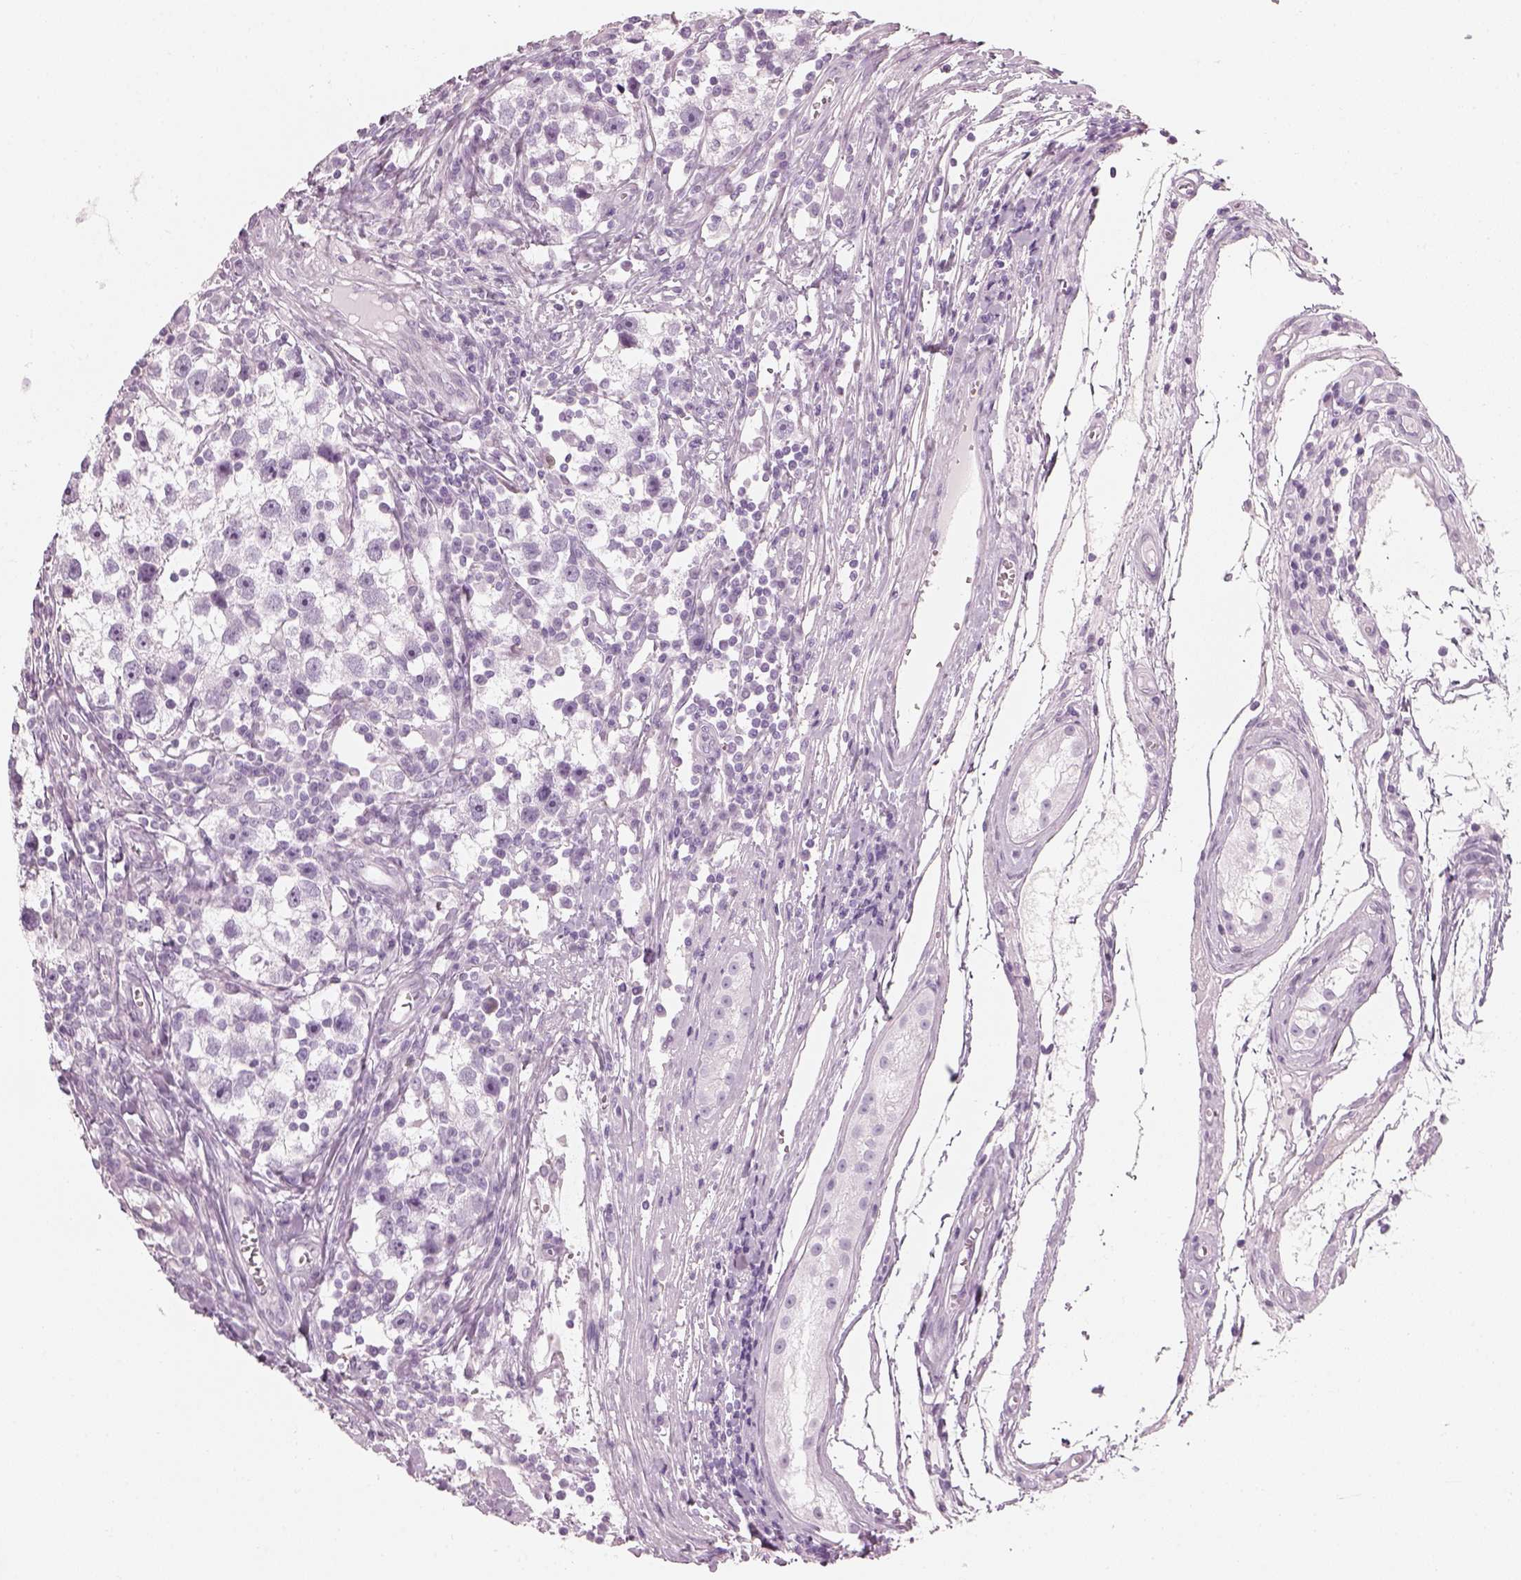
{"staining": {"intensity": "negative", "quantity": "none", "location": "none"}, "tissue": "testis cancer", "cell_type": "Tumor cells", "image_type": "cancer", "snomed": [{"axis": "morphology", "description": "Seminoma, NOS"}, {"axis": "topography", "description": "Testis"}], "caption": "Immunohistochemistry (IHC) micrograph of neoplastic tissue: seminoma (testis) stained with DAB reveals no significant protein staining in tumor cells.", "gene": "CRYAA", "patient": {"sex": "male", "age": 30}}